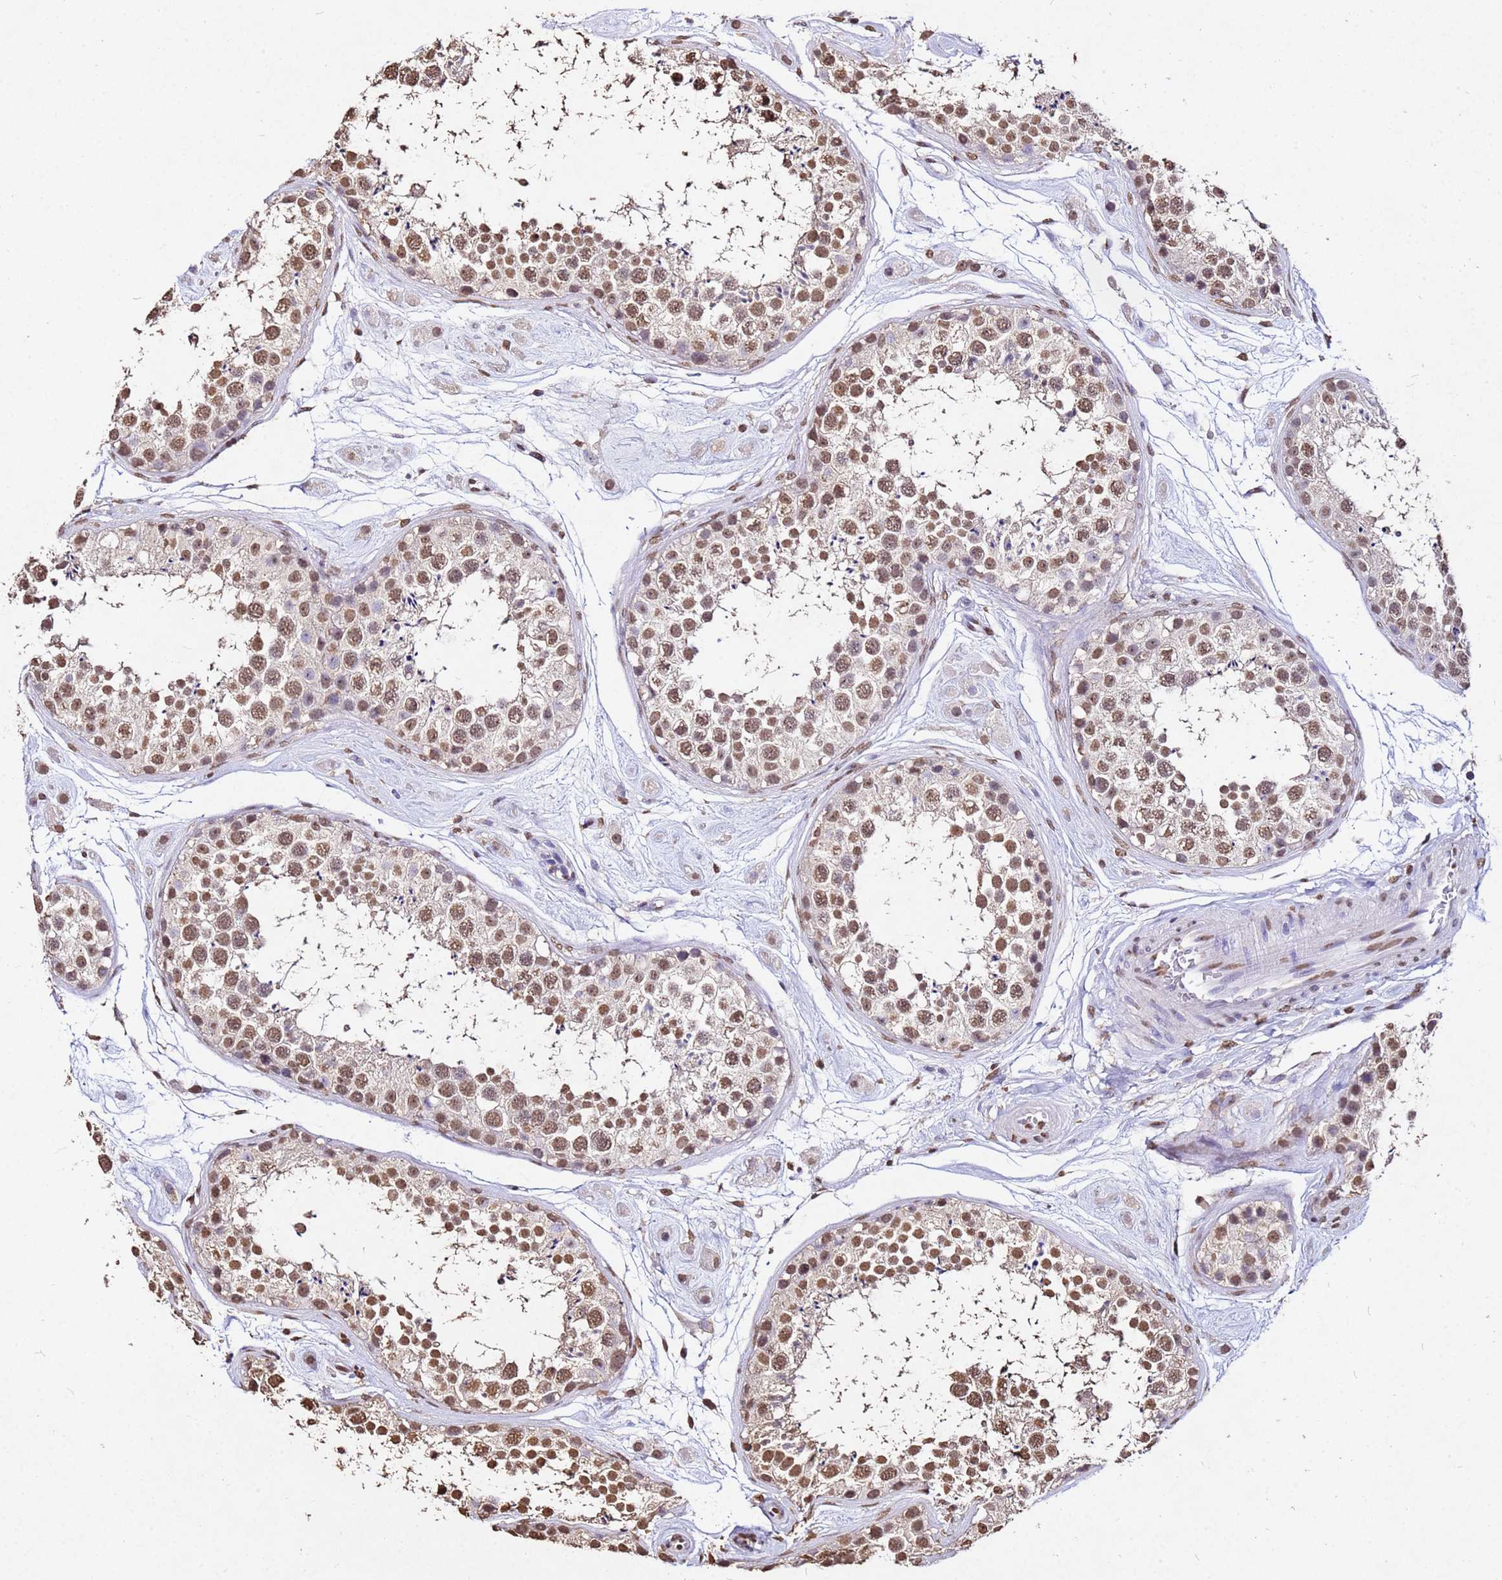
{"staining": {"intensity": "moderate", "quantity": ">75%", "location": "nuclear"}, "tissue": "testis", "cell_type": "Cells in seminiferous ducts", "image_type": "normal", "snomed": [{"axis": "morphology", "description": "Normal tissue, NOS"}, {"axis": "topography", "description": "Testis"}], "caption": "High-magnification brightfield microscopy of unremarkable testis stained with DAB (3,3'-diaminobenzidine) (brown) and counterstained with hematoxylin (blue). cells in seminiferous ducts exhibit moderate nuclear expression is present in approximately>75% of cells.", "gene": "MYOCD", "patient": {"sex": "male", "age": 25}}